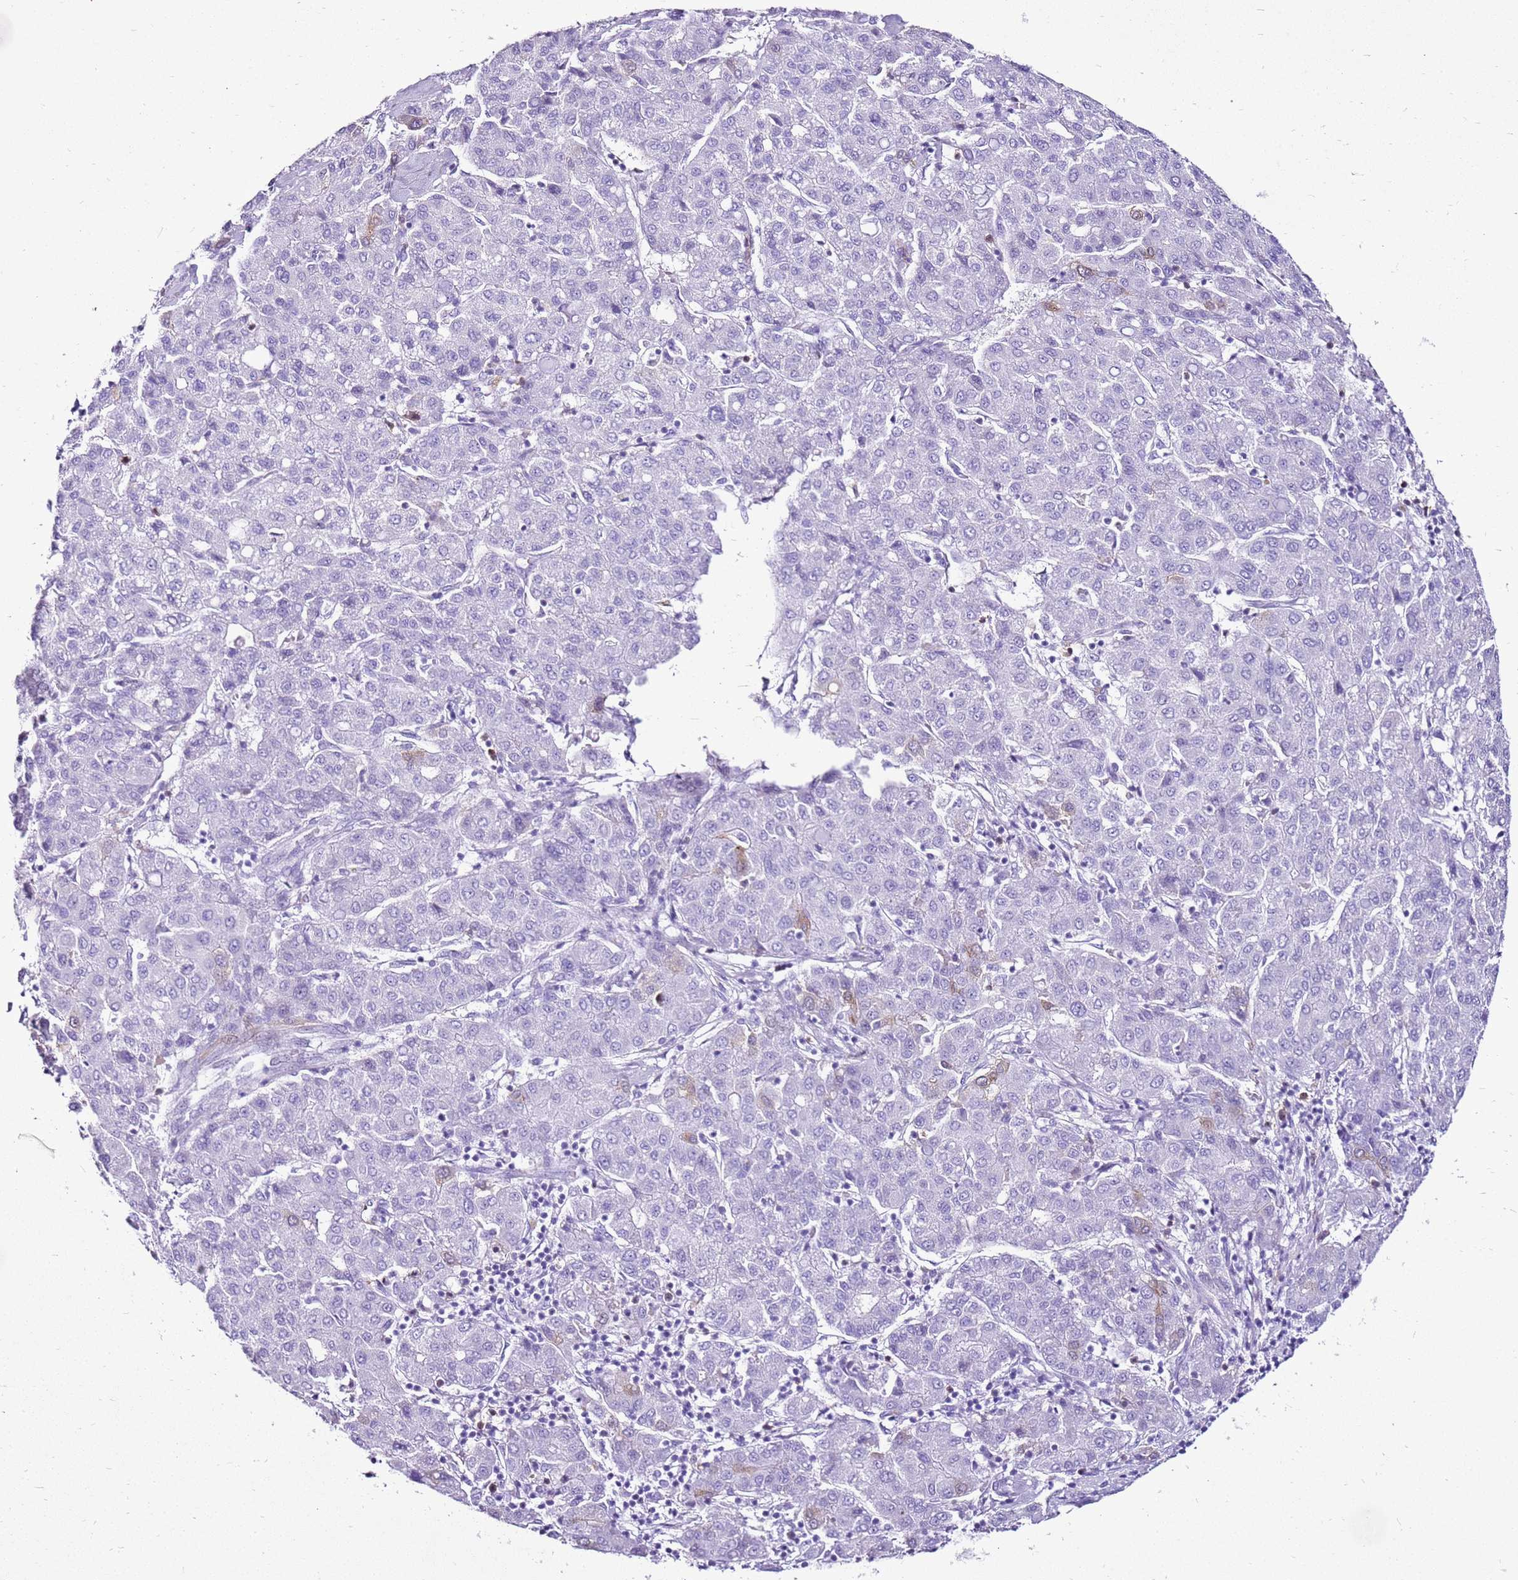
{"staining": {"intensity": "negative", "quantity": "none", "location": "none"}, "tissue": "liver cancer", "cell_type": "Tumor cells", "image_type": "cancer", "snomed": [{"axis": "morphology", "description": "Carcinoma, Hepatocellular, NOS"}, {"axis": "topography", "description": "Liver"}], "caption": "This is an immunohistochemistry (IHC) photomicrograph of liver cancer (hepatocellular carcinoma). There is no positivity in tumor cells.", "gene": "SPC25", "patient": {"sex": "male", "age": 65}}